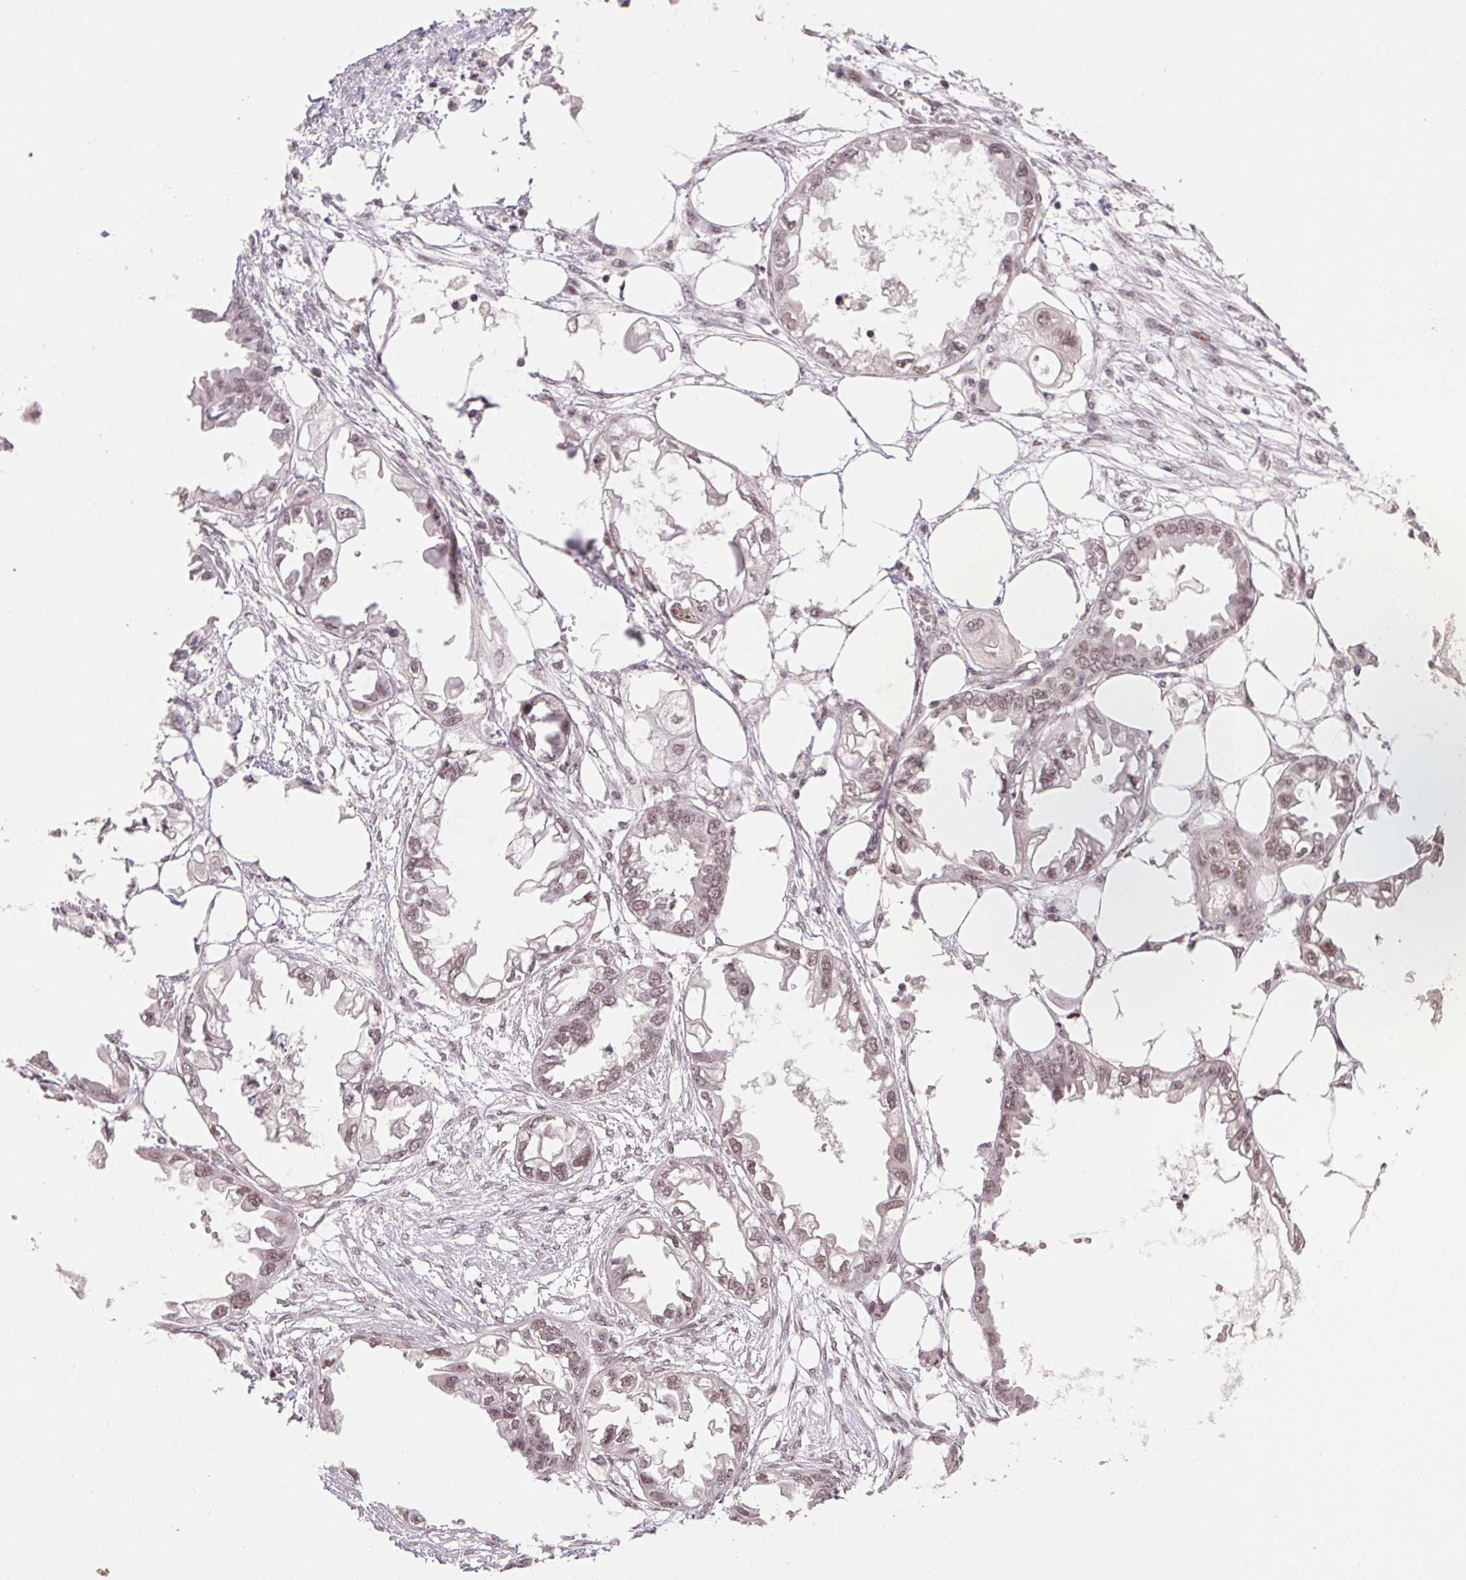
{"staining": {"intensity": "weak", "quantity": ">75%", "location": "nuclear"}, "tissue": "endometrial cancer", "cell_type": "Tumor cells", "image_type": "cancer", "snomed": [{"axis": "morphology", "description": "Adenocarcinoma, NOS"}, {"axis": "morphology", "description": "Adenocarcinoma, metastatic, NOS"}, {"axis": "topography", "description": "Adipose tissue"}, {"axis": "topography", "description": "Endometrium"}], "caption": "Endometrial cancer (metastatic adenocarcinoma) tissue exhibits weak nuclear expression in approximately >75% of tumor cells, visualized by immunohistochemistry. Nuclei are stained in blue.", "gene": "KDM4D", "patient": {"sex": "female", "age": 67}}